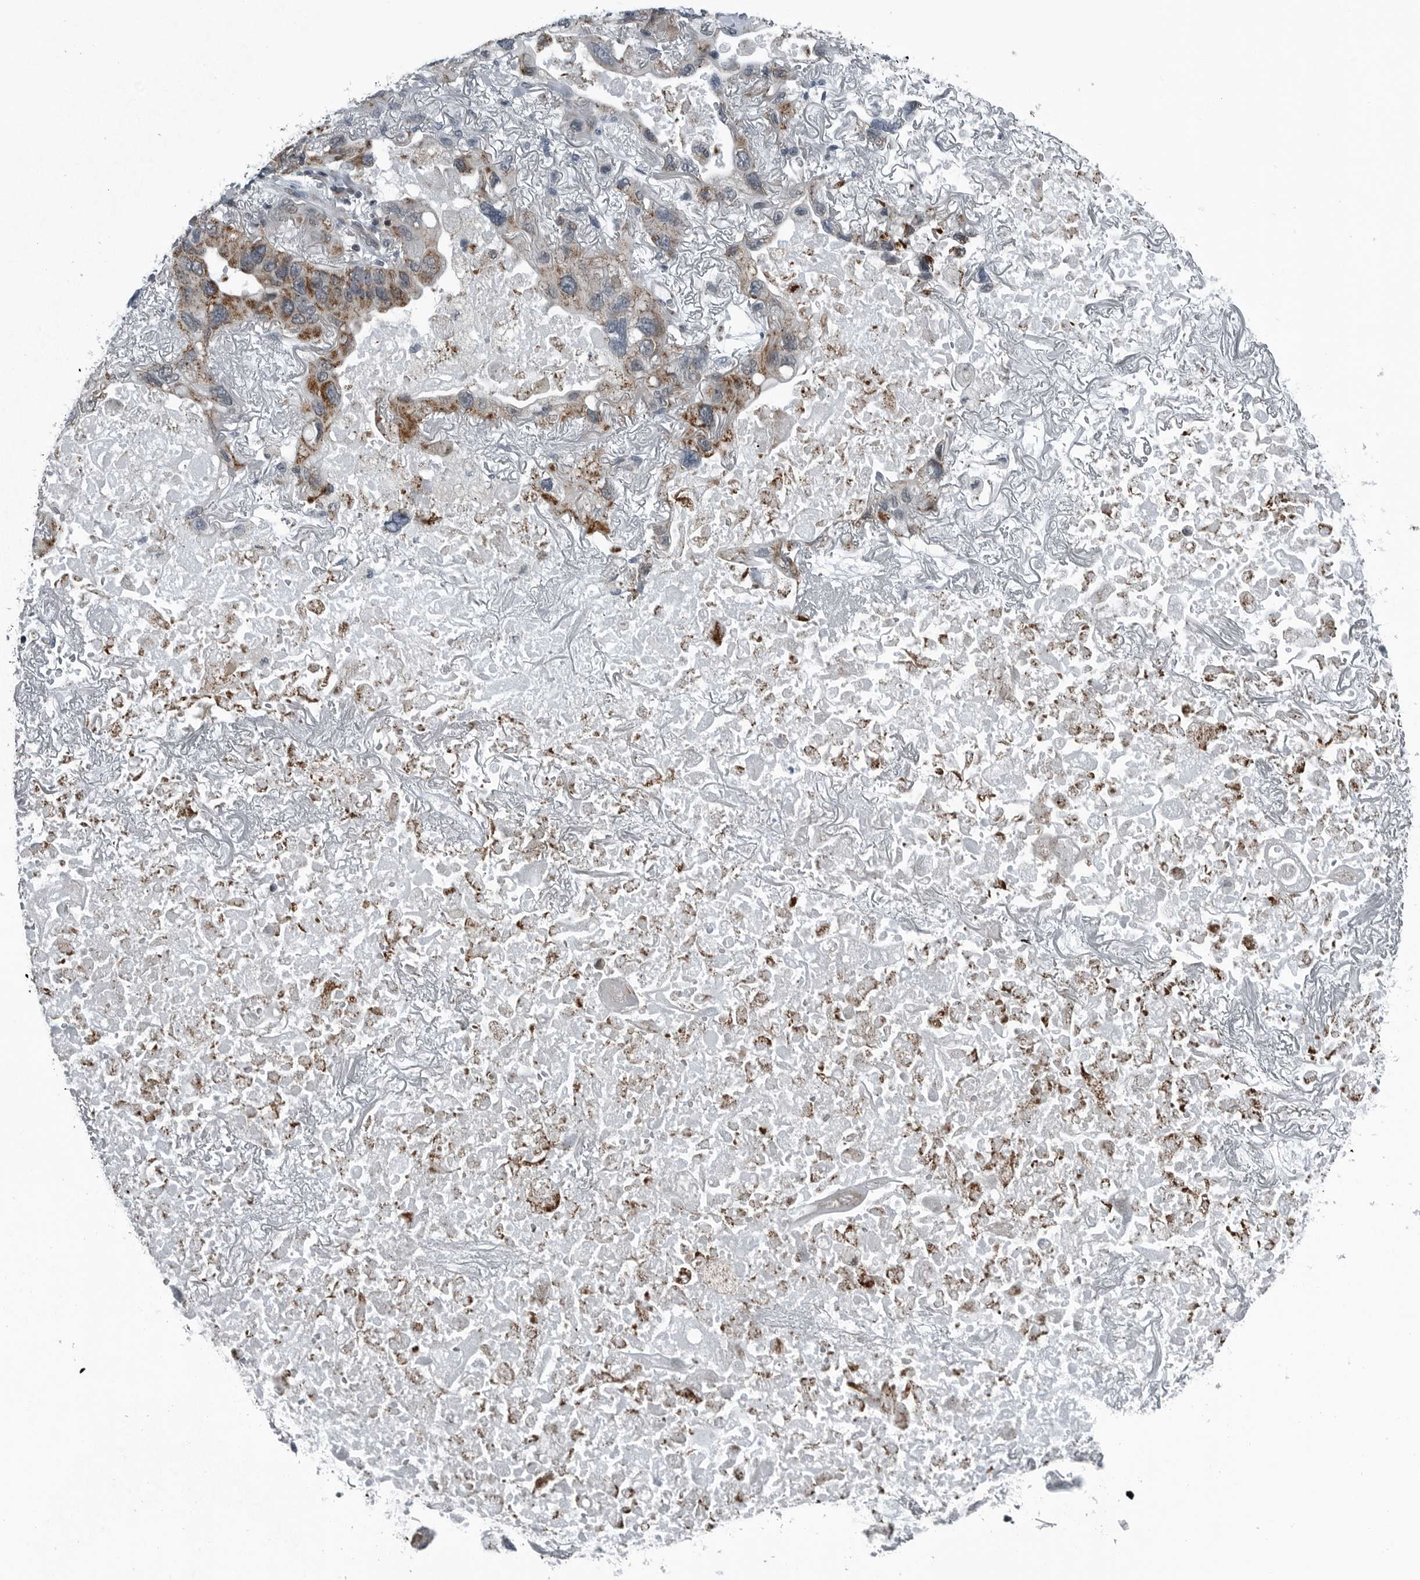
{"staining": {"intensity": "moderate", "quantity": ">75%", "location": "cytoplasmic/membranous"}, "tissue": "lung cancer", "cell_type": "Tumor cells", "image_type": "cancer", "snomed": [{"axis": "morphology", "description": "Squamous cell carcinoma, NOS"}, {"axis": "topography", "description": "Lung"}], "caption": "The image shows immunohistochemical staining of lung cancer (squamous cell carcinoma). There is moderate cytoplasmic/membranous expression is appreciated in approximately >75% of tumor cells.", "gene": "GAK", "patient": {"sex": "female", "age": 73}}